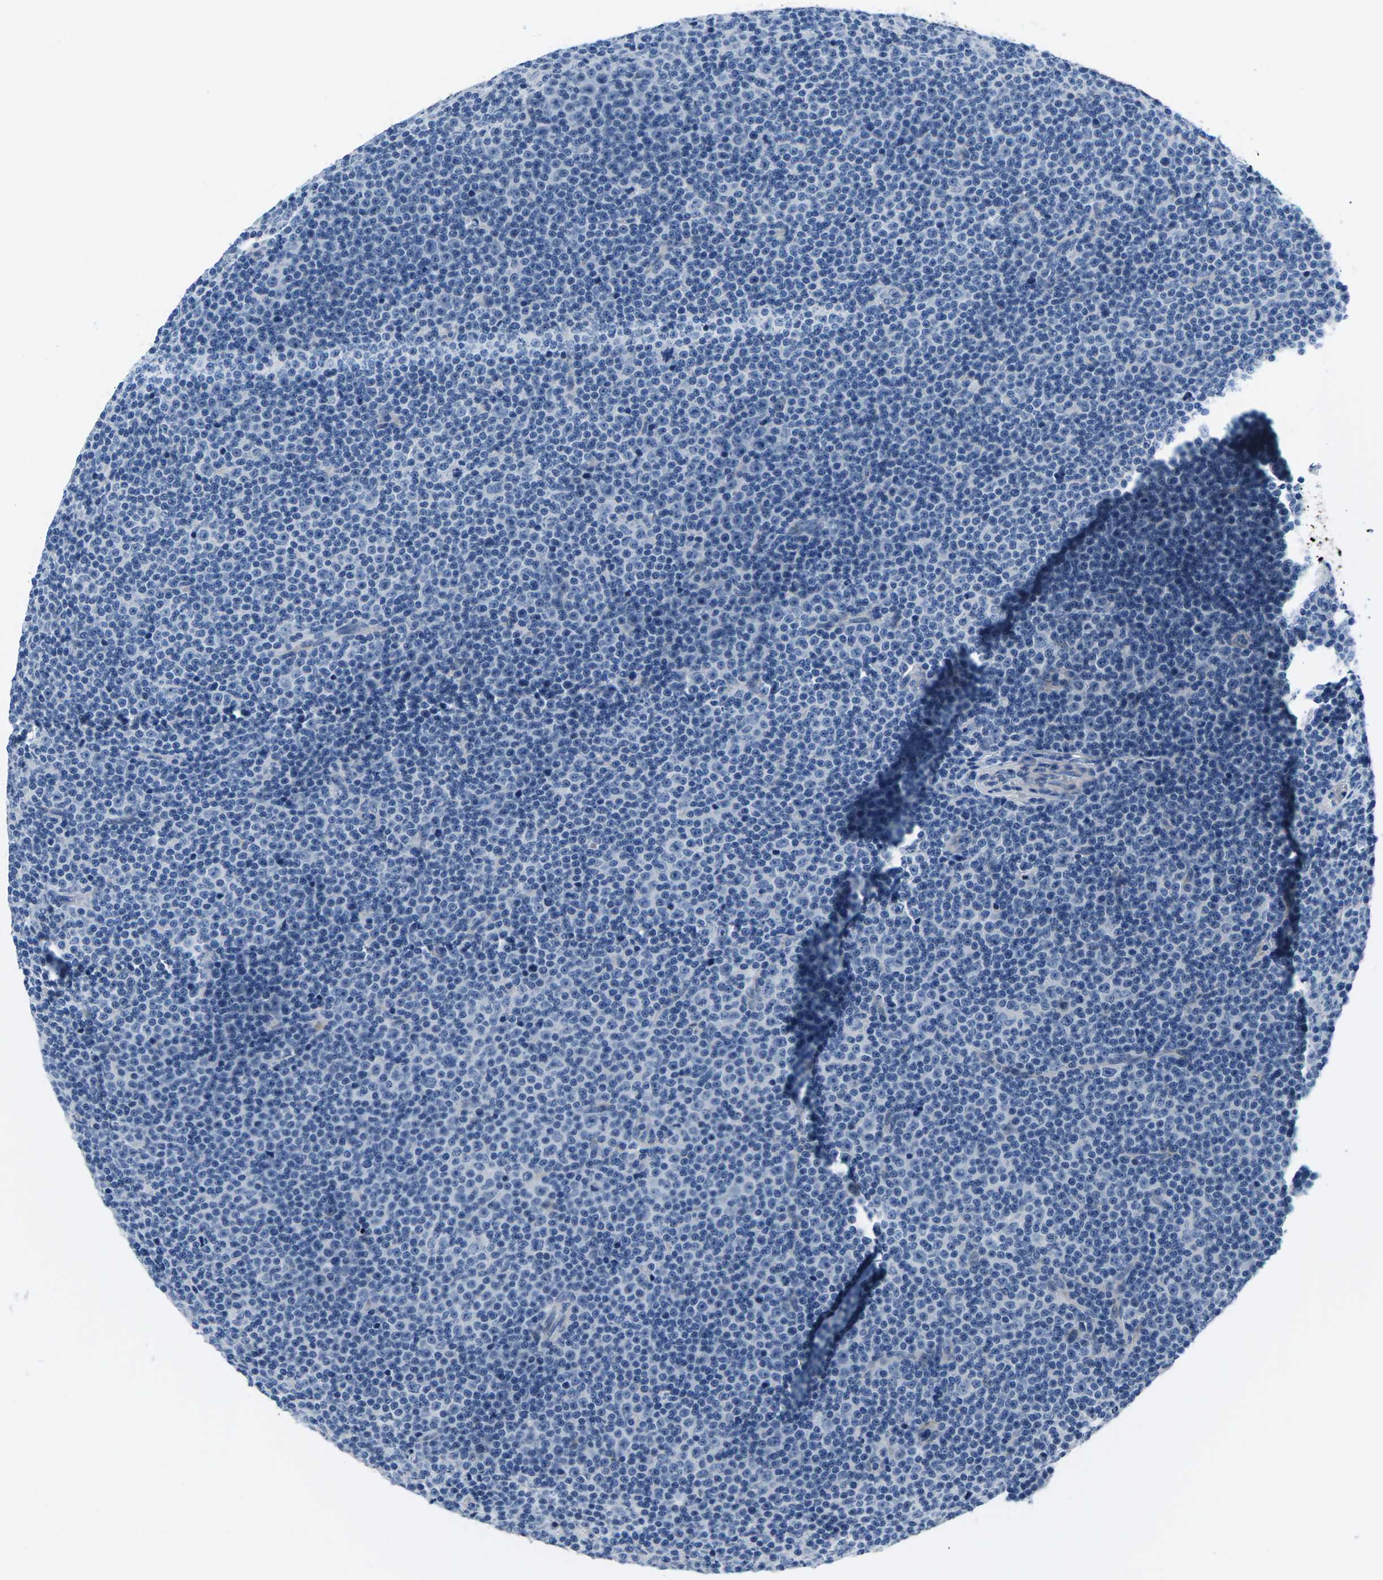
{"staining": {"intensity": "negative", "quantity": "none", "location": "none"}, "tissue": "lymphoma", "cell_type": "Tumor cells", "image_type": "cancer", "snomed": [{"axis": "morphology", "description": "Malignant lymphoma, non-Hodgkin's type, Low grade"}, {"axis": "topography", "description": "Lymph node"}], "caption": "Lymphoma stained for a protein using immunohistochemistry displays no expression tumor cells.", "gene": "TSPAN2", "patient": {"sex": "female", "age": 67}}